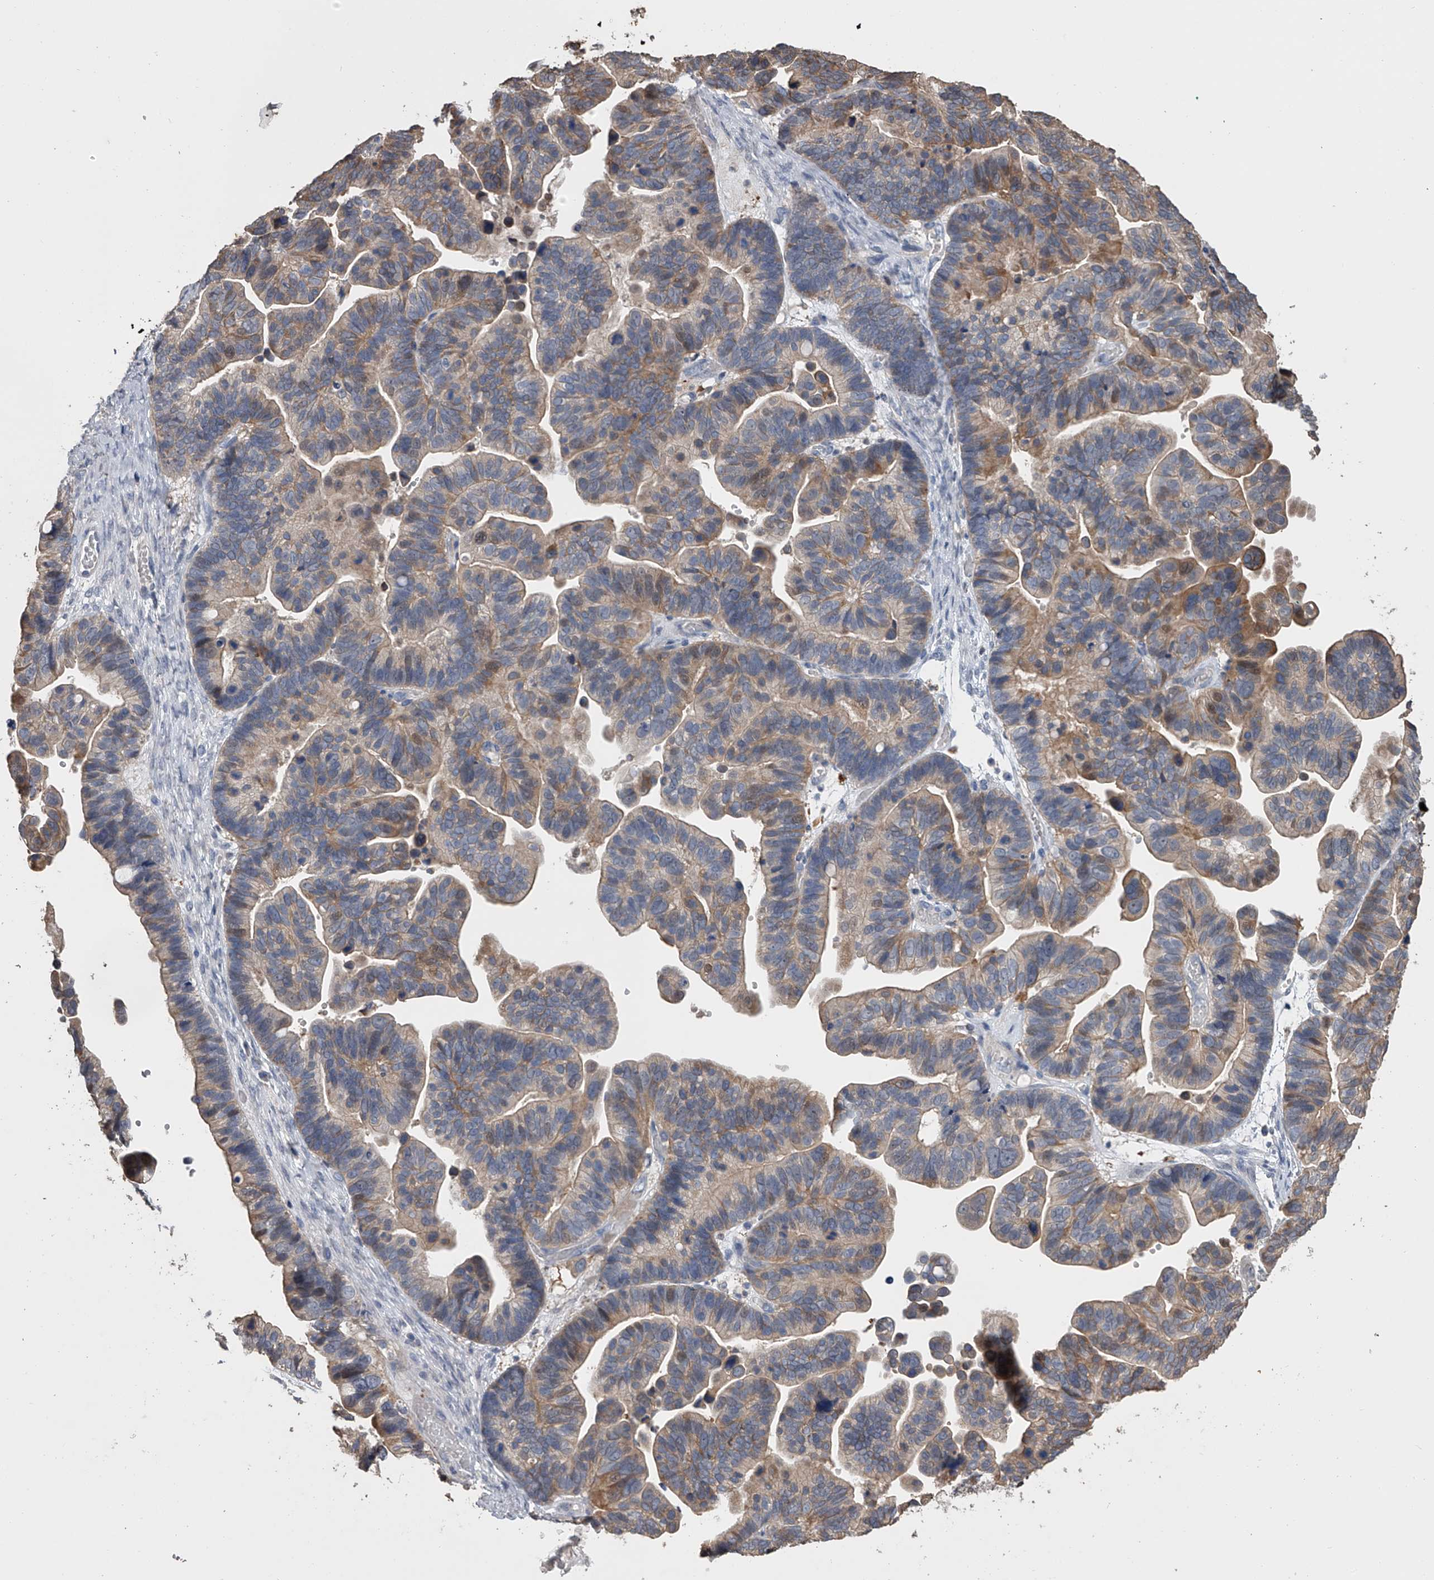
{"staining": {"intensity": "weak", "quantity": ">75%", "location": "cytoplasmic/membranous"}, "tissue": "ovarian cancer", "cell_type": "Tumor cells", "image_type": "cancer", "snomed": [{"axis": "morphology", "description": "Cystadenocarcinoma, serous, NOS"}, {"axis": "topography", "description": "Ovary"}], "caption": "Ovarian cancer (serous cystadenocarcinoma) tissue demonstrates weak cytoplasmic/membranous positivity in approximately >75% of tumor cells, visualized by immunohistochemistry. The staining is performed using DAB brown chromogen to label protein expression. The nuclei are counter-stained blue using hematoxylin.", "gene": "DOCK9", "patient": {"sex": "female", "age": 56}}